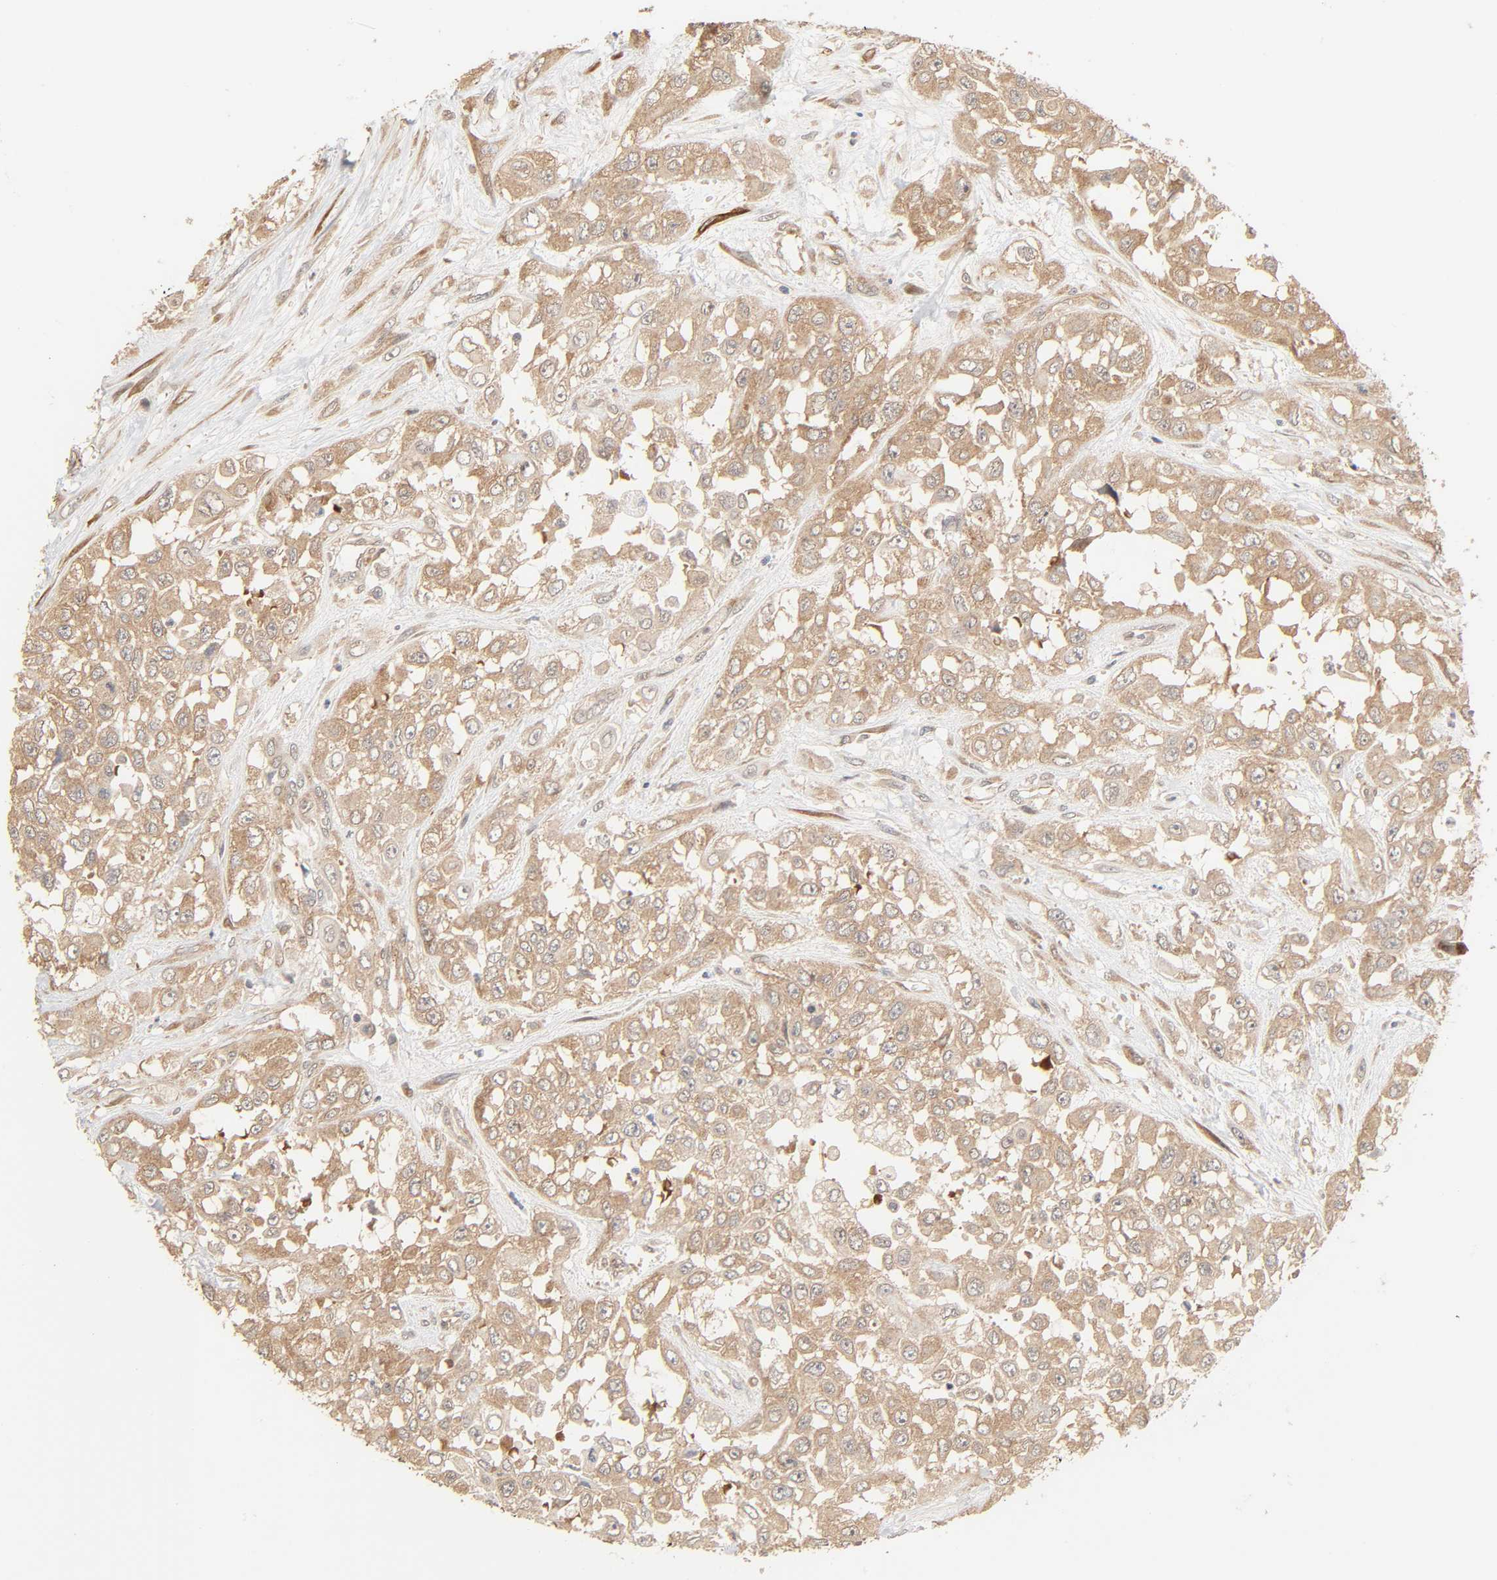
{"staining": {"intensity": "moderate", "quantity": ">75%", "location": "cytoplasmic/membranous"}, "tissue": "urothelial cancer", "cell_type": "Tumor cells", "image_type": "cancer", "snomed": [{"axis": "morphology", "description": "Urothelial carcinoma, High grade"}, {"axis": "topography", "description": "Urinary bladder"}], "caption": "Urothelial cancer tissue demonstrates moderate cytoplasmic/membranous staining in approximately >75% of tumor cells", "gene": "NEMF", "patient": {"sex": "male", "age": 57}}